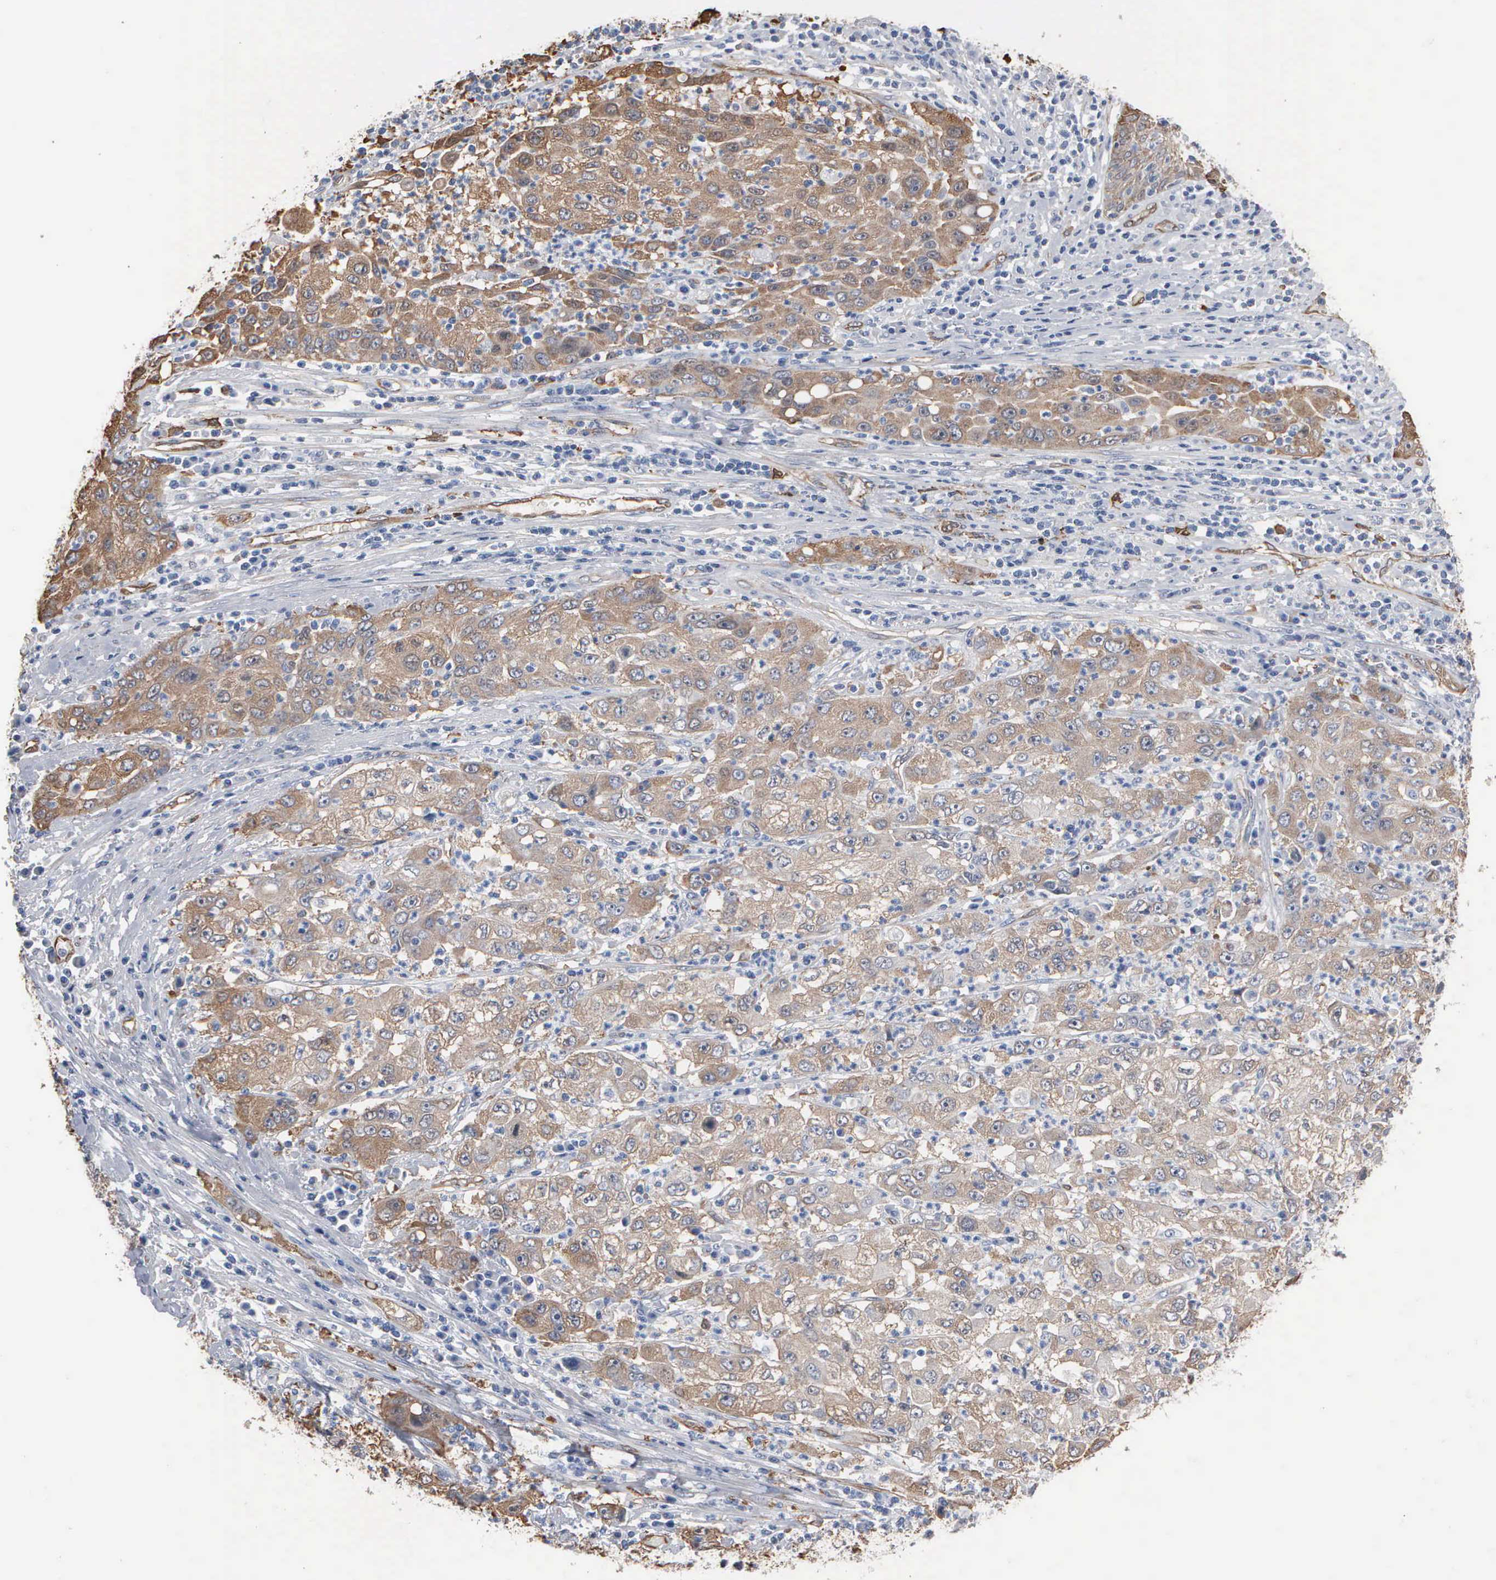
{"staining": {"intensity": "moderate", "quantity": ">75%", "location": "cytoplasmic/membranous"}, "tissue": "cervical cancer", "cell_type": "Tumor cells", "image_type": "cancer", "snomed": [{"axis": "morphology", "description": "Squamous cell carcinoma, NOS"}, {"axis": "topography", "description": "Cervix"}], "caption": "DAB (3,3'-diaminobenzidine) immunohistochemical staining of human cervical cancer shows moderate cytoplasmic/membranous protein positivity in approximately >75% of tumor cells.", "gene": "FSCN1", "patient": {"sex": "female", "age": 36}}